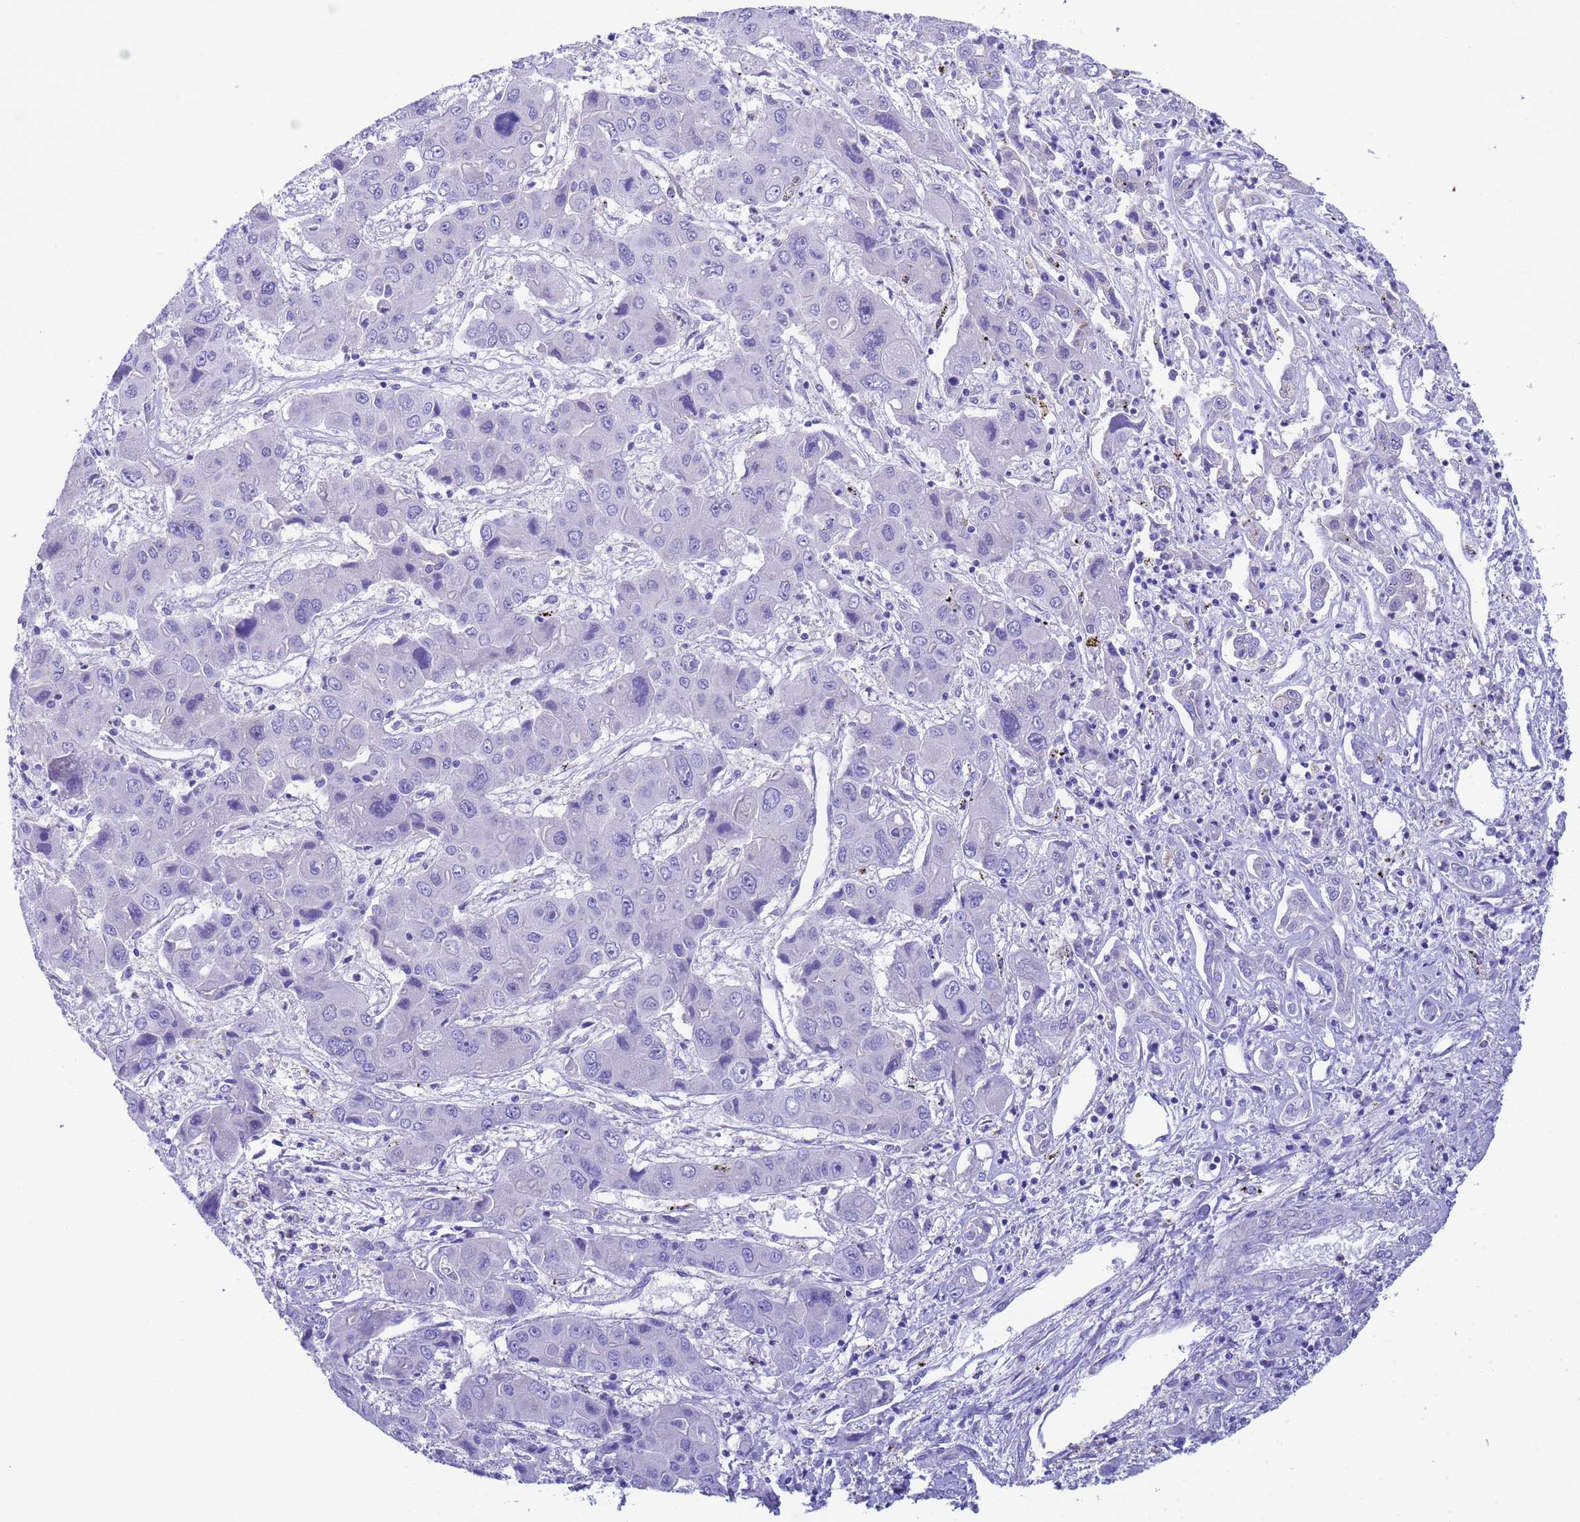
{"staining": {"intensity": "negative", "quantity": "none", "location": "none"}, "tissue": "liver cancer", "cell_type": "Tumor cells", "image_type": "cancer", "snomed": [{"axis": "morphology", "description": "Cholangiocarcinoma"}, {"axis": "topography", "description": "Liver"}], "caption": "Micrograph shows no significant protein positivity in tumor cells of liver cancer (cholangiocarcinoma).", "gene": "USP38", "patient": {"sex": "male", "age": 67}}